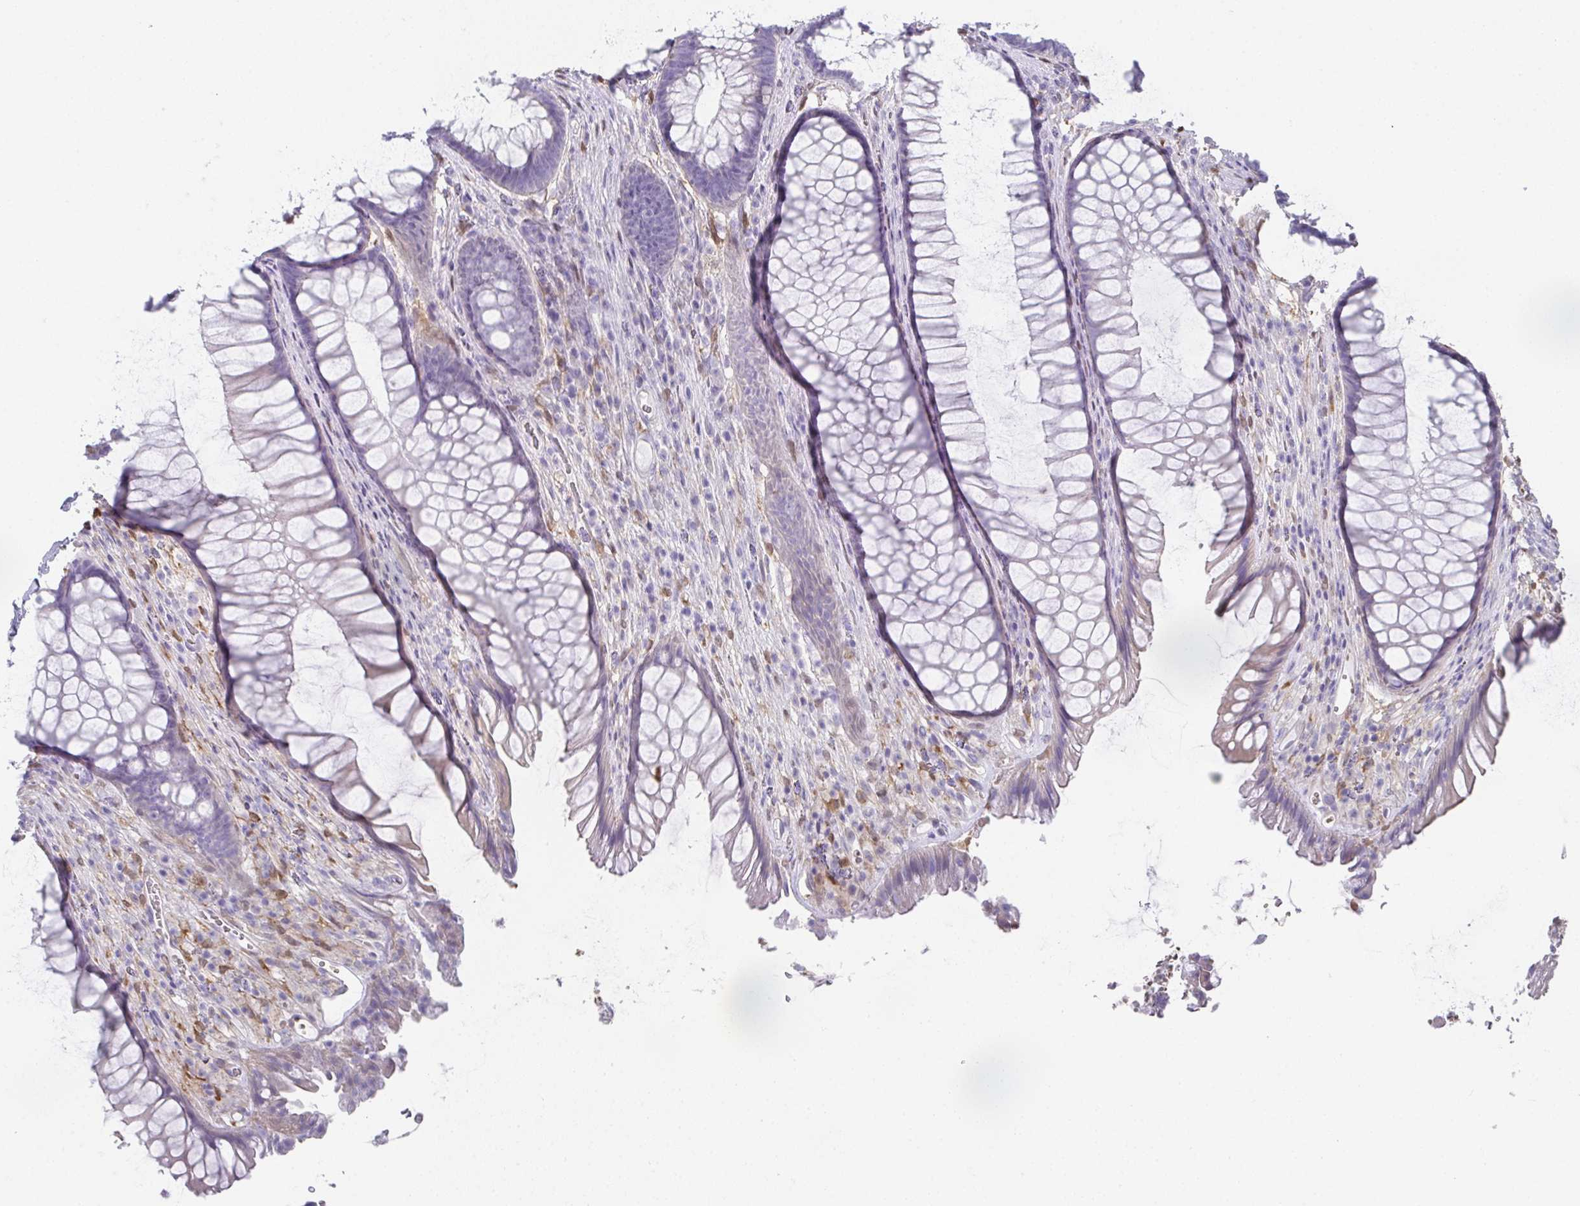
{"staining": {"intensity": "negative", "quantity": "none", "location": "none"}, "tissue": "rectum", "cell_type": "Glandular cells", "image_type": "normal", "snomed": [{"axis": "morphology", "description": "Normal tissue, NOS"}, {"axis": "topography", "description": "Rectum"}], "caption": "Immunohistochemical staining of normal rectum displays no significant expression in glandular cells.", "gene": "RBP1", "patient": {"sex": "male", "age": 53}}